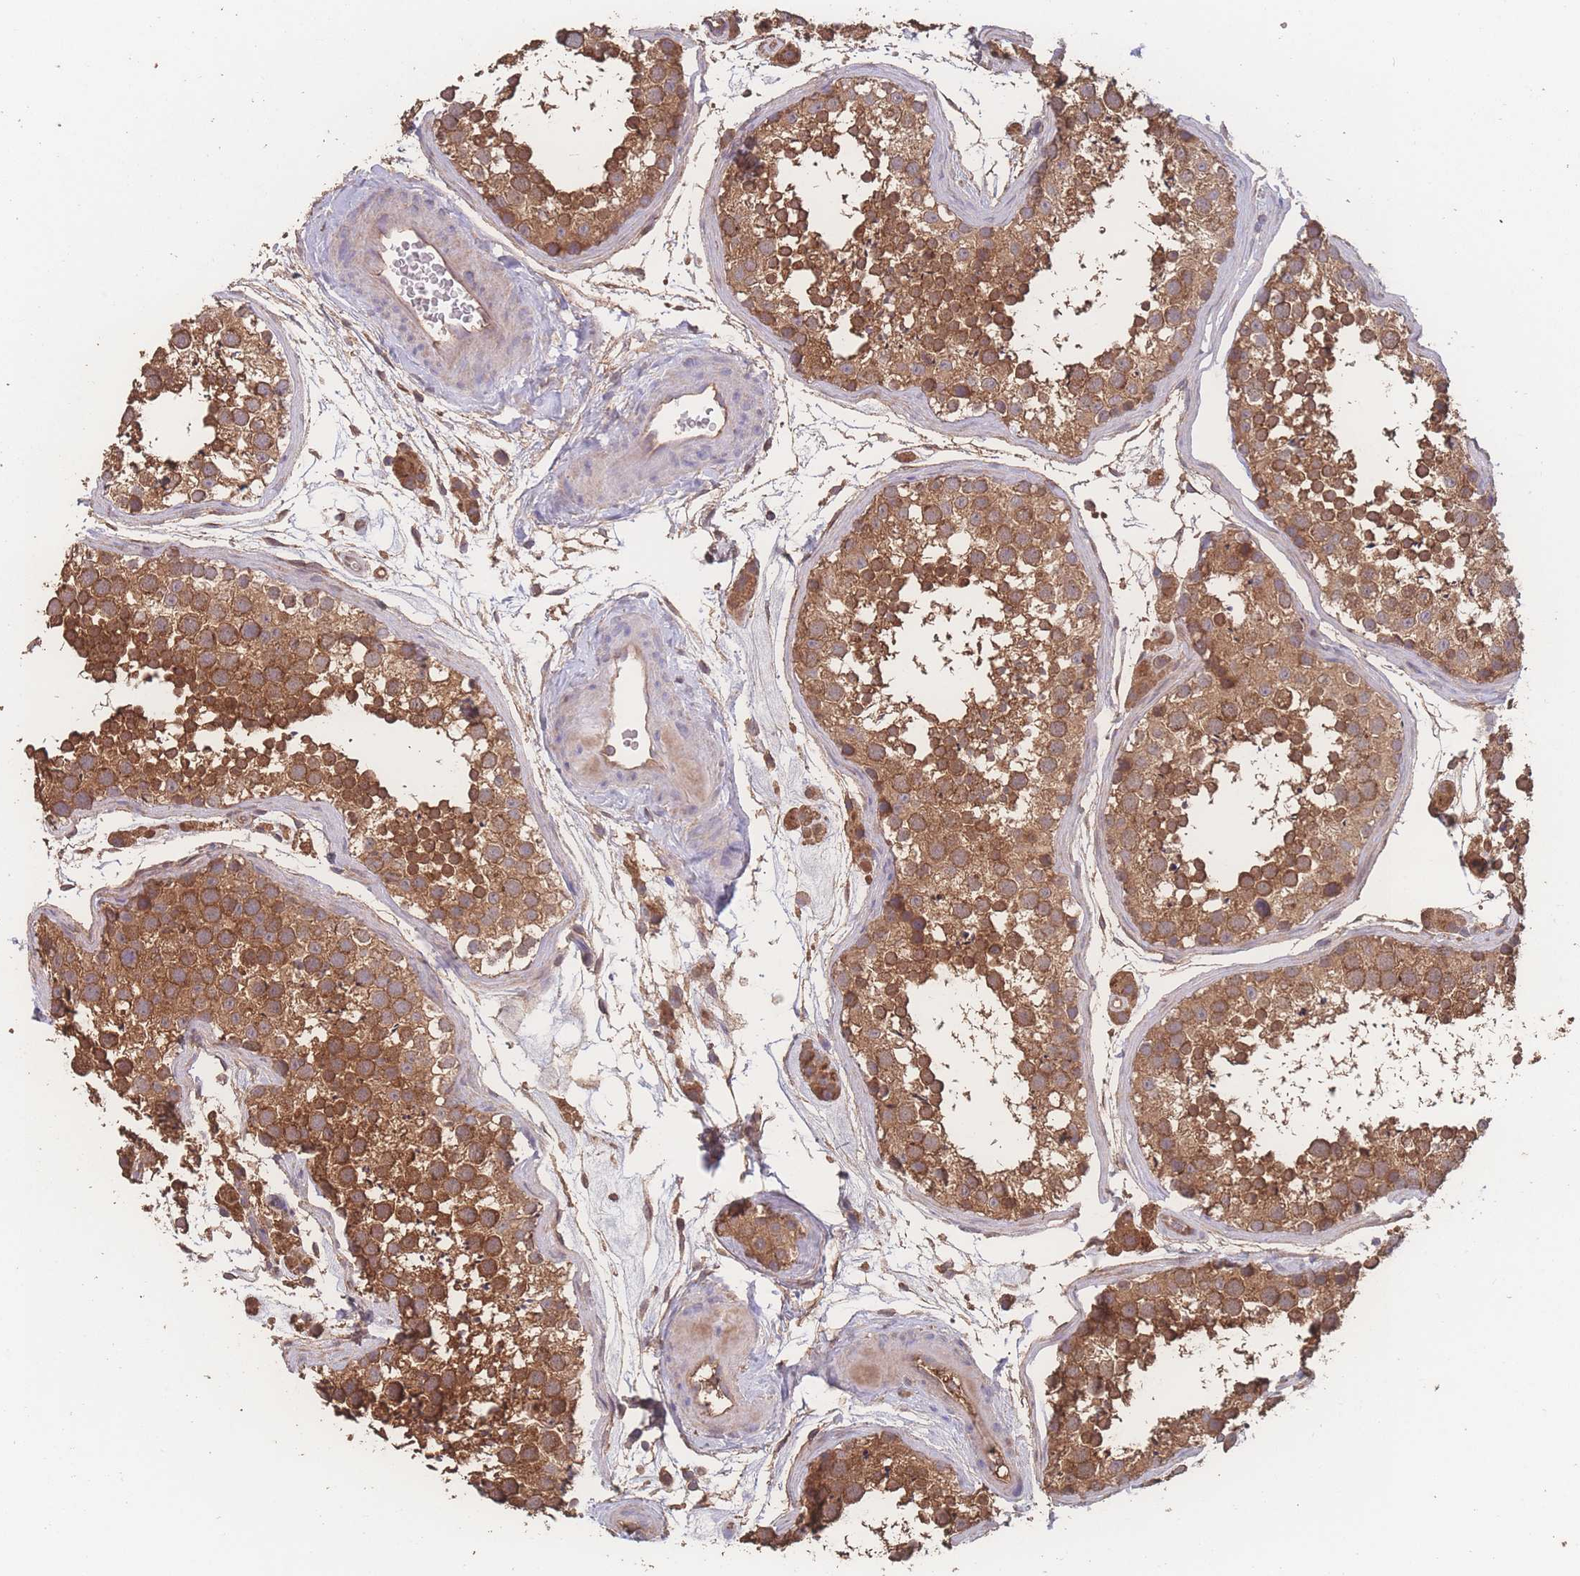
{"staining": {"intensity": "strong", "quantity": ">75%", "location": "cytoplasmic/membranous"}, "tissue": "testis", "cell_type": "Cells in seminiferous ducts", "image_type": "normal", "snomed": [{"axis": "morphology", "description": "Normal tissue, NOS"}, {"axis": "topography", "description": "Testis"}], "caption": "This image exhibits immunohistochemistry (IHC) staining of unremarkable testis, with high strong cytoplasmic/membranous positivity in approximately >75% of cells in seminiferous ducts.", "gene": "ATXN10", "patient": {"sex": "male", "age": 41}}